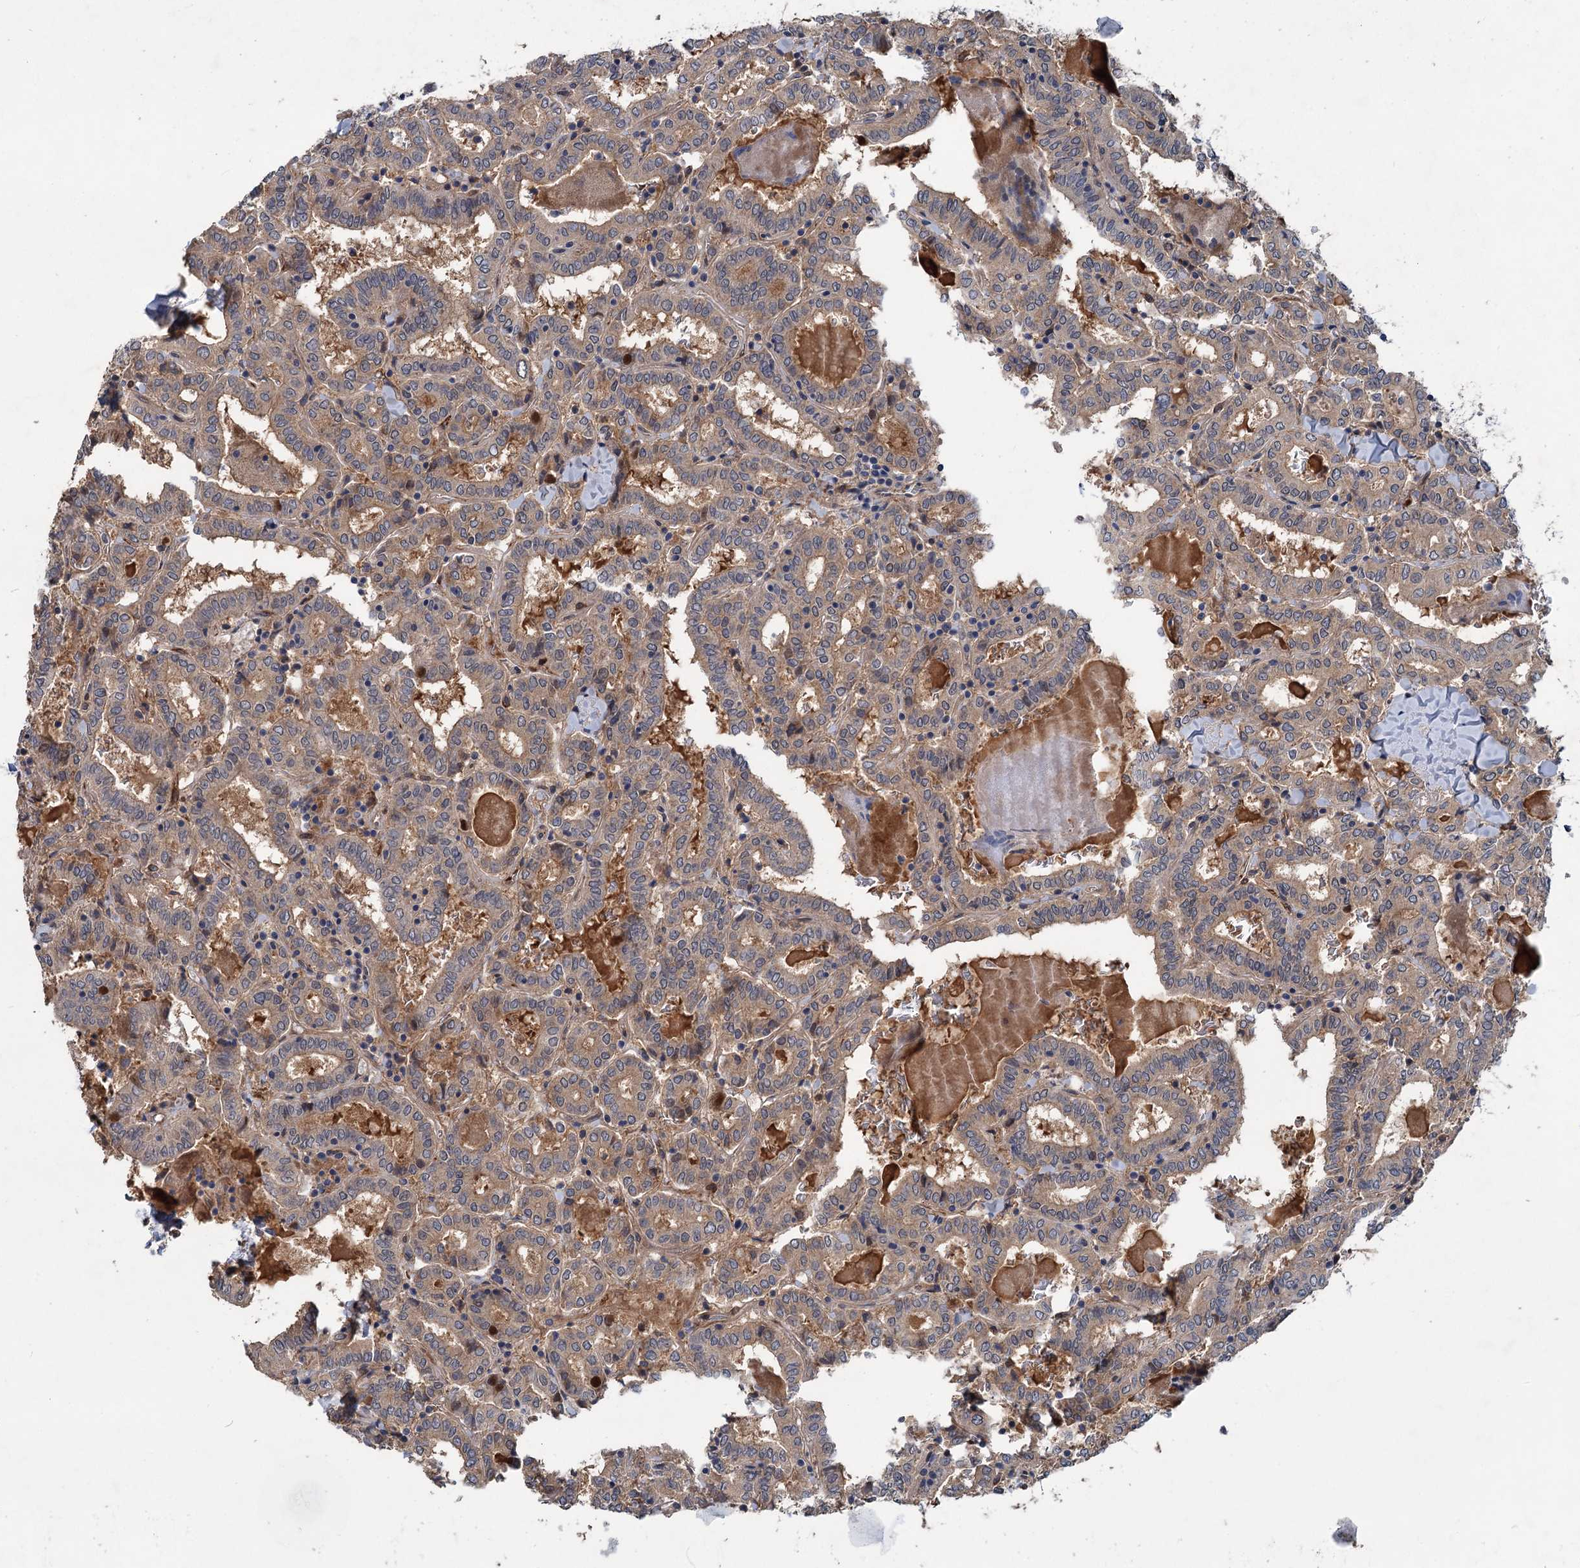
{"staining": {"intensity": "weak", "quantity": ">75%", "location": "cytoplasmic/membranous"}, "tissue": "thyroid cancer", "cell_type": "Tumor cells", "image_type": "cancer", "snomed": [{"axis": "morphology", "description": "Papillary adenocarcinoma, NOS"}, {"axis": "topography", "description": "Thyroid gland"}], "caption": "Thyroid cancer (papillary adenocarcinoma) stained for a protein (brown) demonstrates weak cytoplasmic/membranous positive expression in about >75% of tumor cells.", "gene": "PKN2", "patient": {"sex": "female", "age": 72}}